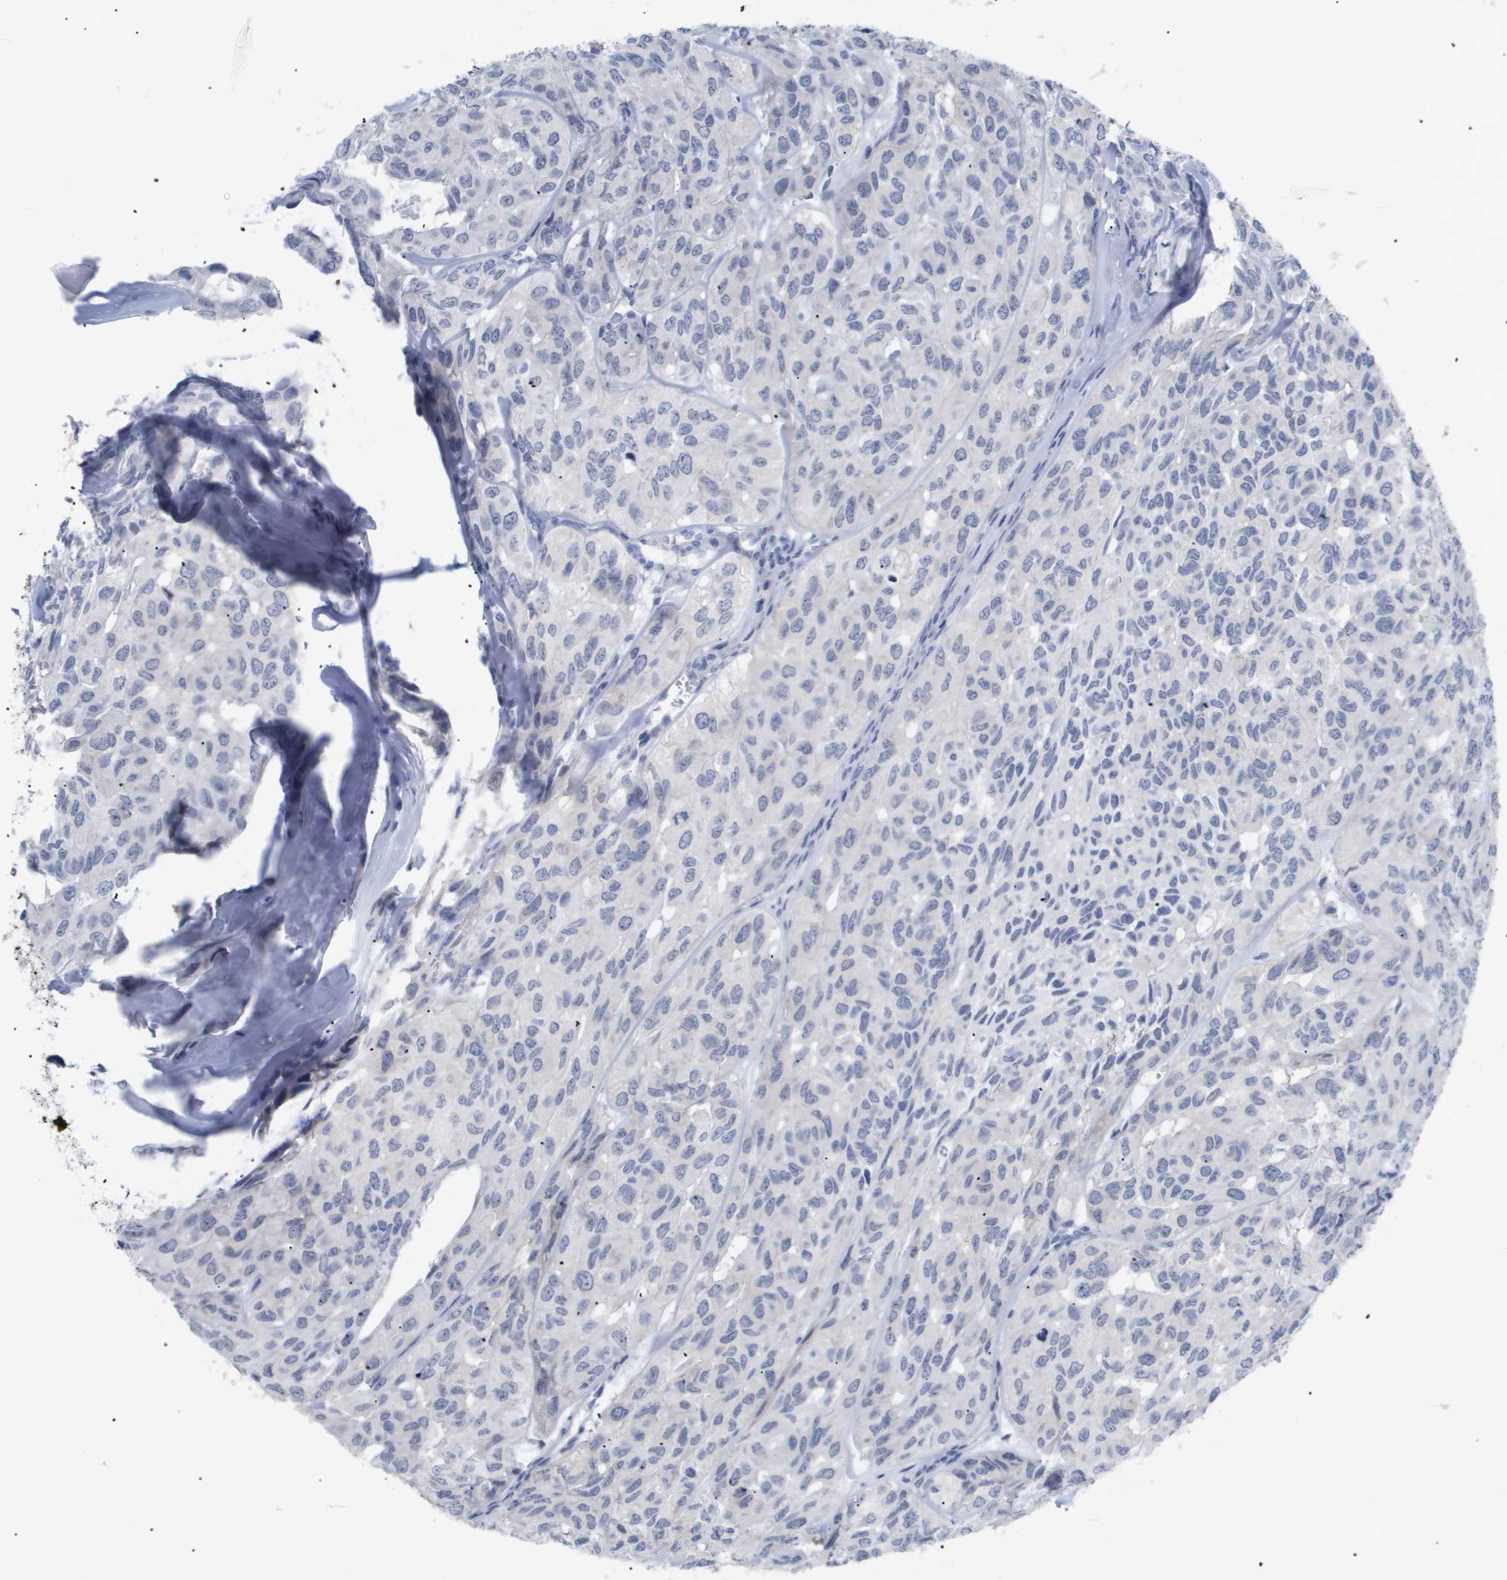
{"staining": {"intensity": "negative", "quantity": "none", "location": "none"}, "tissue": "head and neck cancer", "cell_type": "Tumor cells", "image_type": "cancer", "snomed": [{"axis": "morphology", "description": "Adenocarcinoma, NOS"}, {"axis": "topography", "description": "Salivary gland, NOS"}, {"axis": "topography", "description": "Head-Neck"}], "caption": "IHC of adenocarcinoma (head and neck) exhibits no positivity in tumor cells.", "gene": "CAV3", "patient": {"sex": "female", "age": 76}}